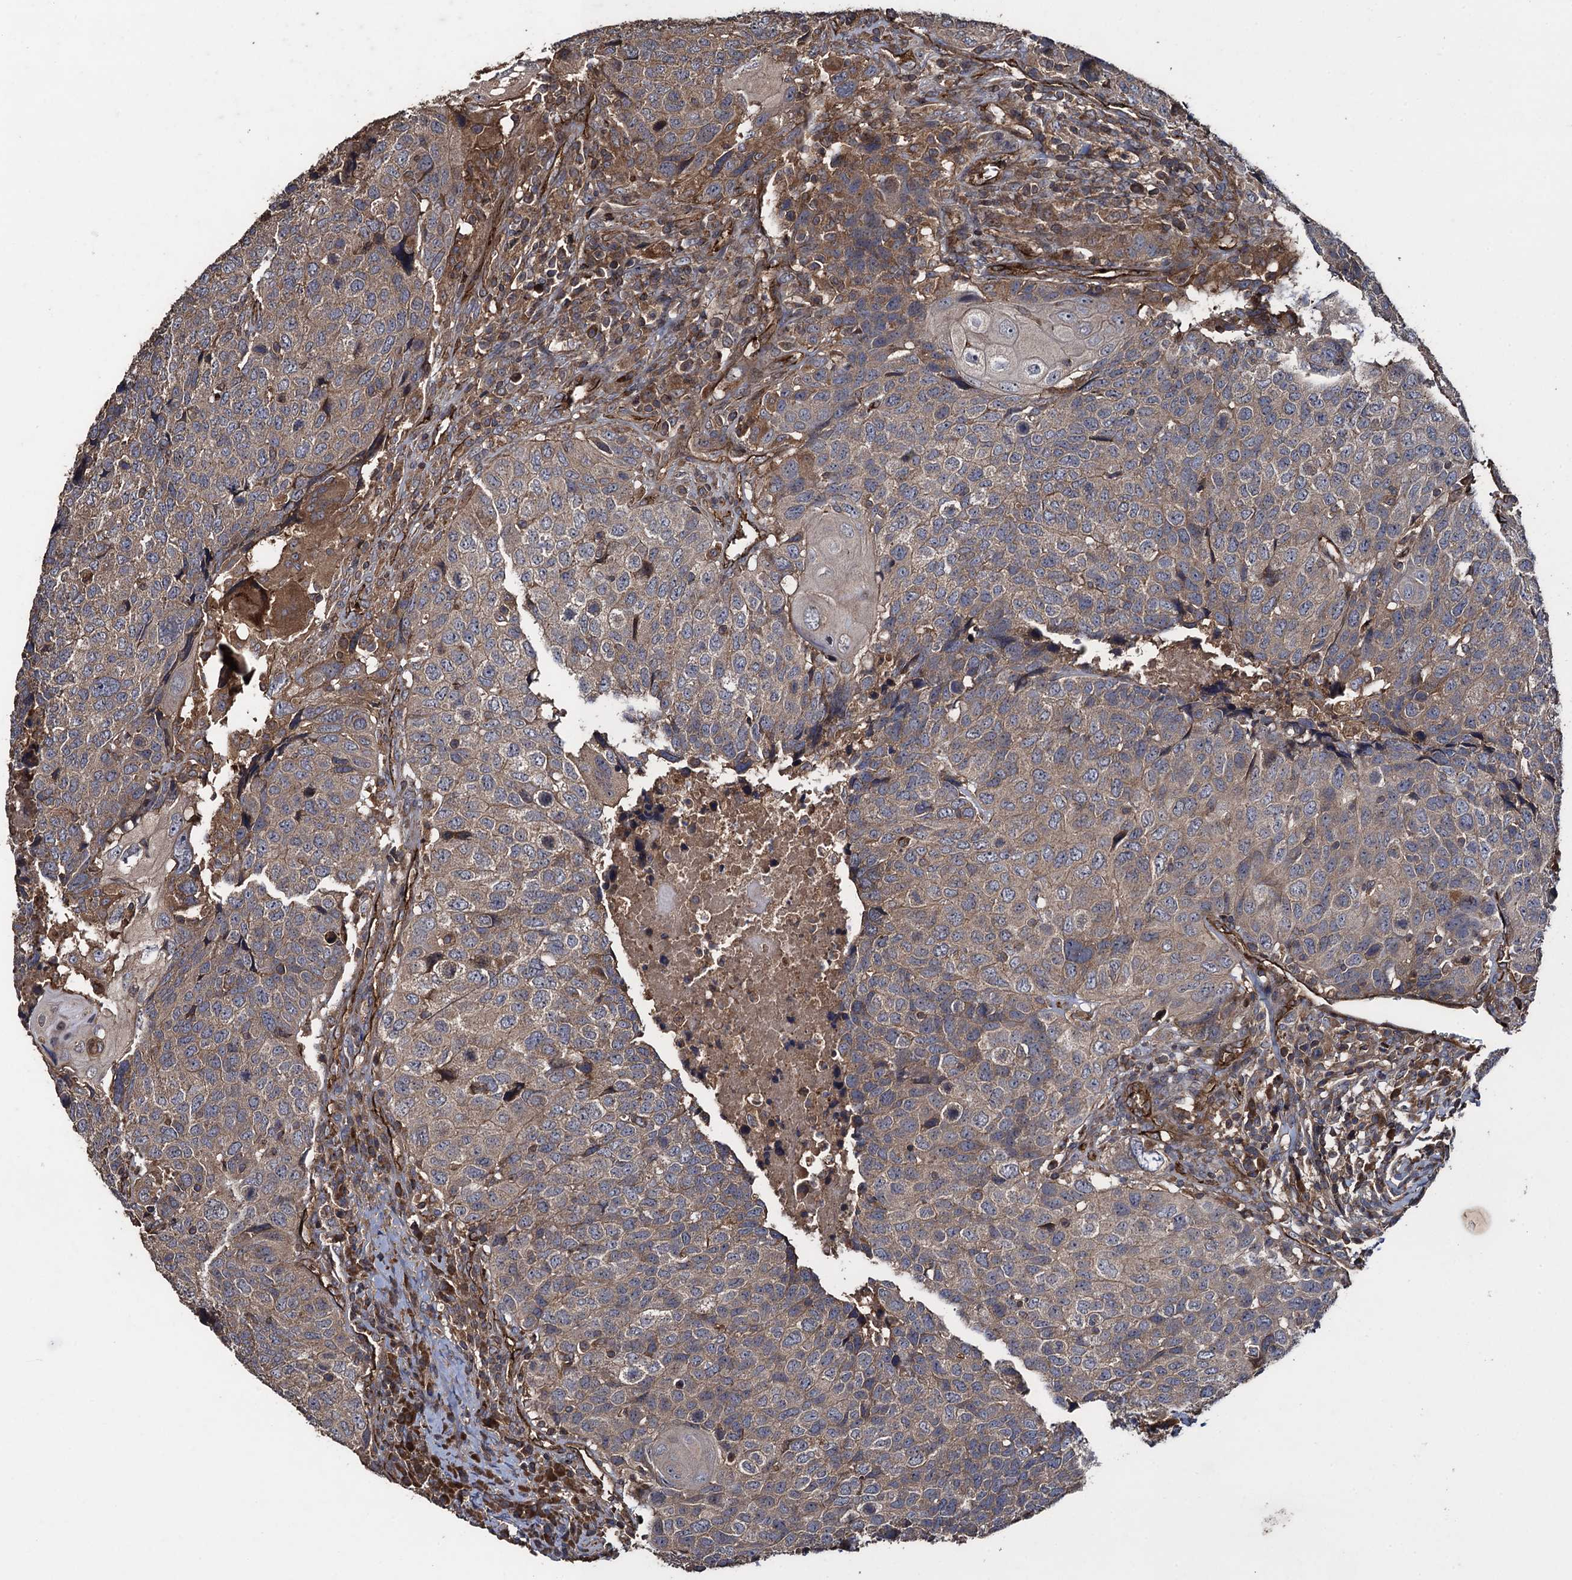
{"staining": {"intensity": "weak", "quantity": "25%-75%", "location": "cytoplasmic/membranous"}, "tissue": "head and neck cancer", "cell_type": "Tumor cells", "image_type": "cancer", "snomed": [{"axis": "morphology", "description": "Squamous cell carcinoma, NOS"}, {"axis": "topography", "description": "Head-Neck"}], "caption": "Immunohistochemistry (DAB (3,3'-diaminobenzidine)) staining of head and neck cancer displays weak cytoplasmic/membranous protein expression in about 25%-75% of tumor cells. The staining was performed using DAB to visualize the protein expression in brown, while the nuclei were stained in blue with hematoxylin (Magnification: 20x).", "gene": "TXNDC11", "patient": {"sex": "male", "age": 66}}